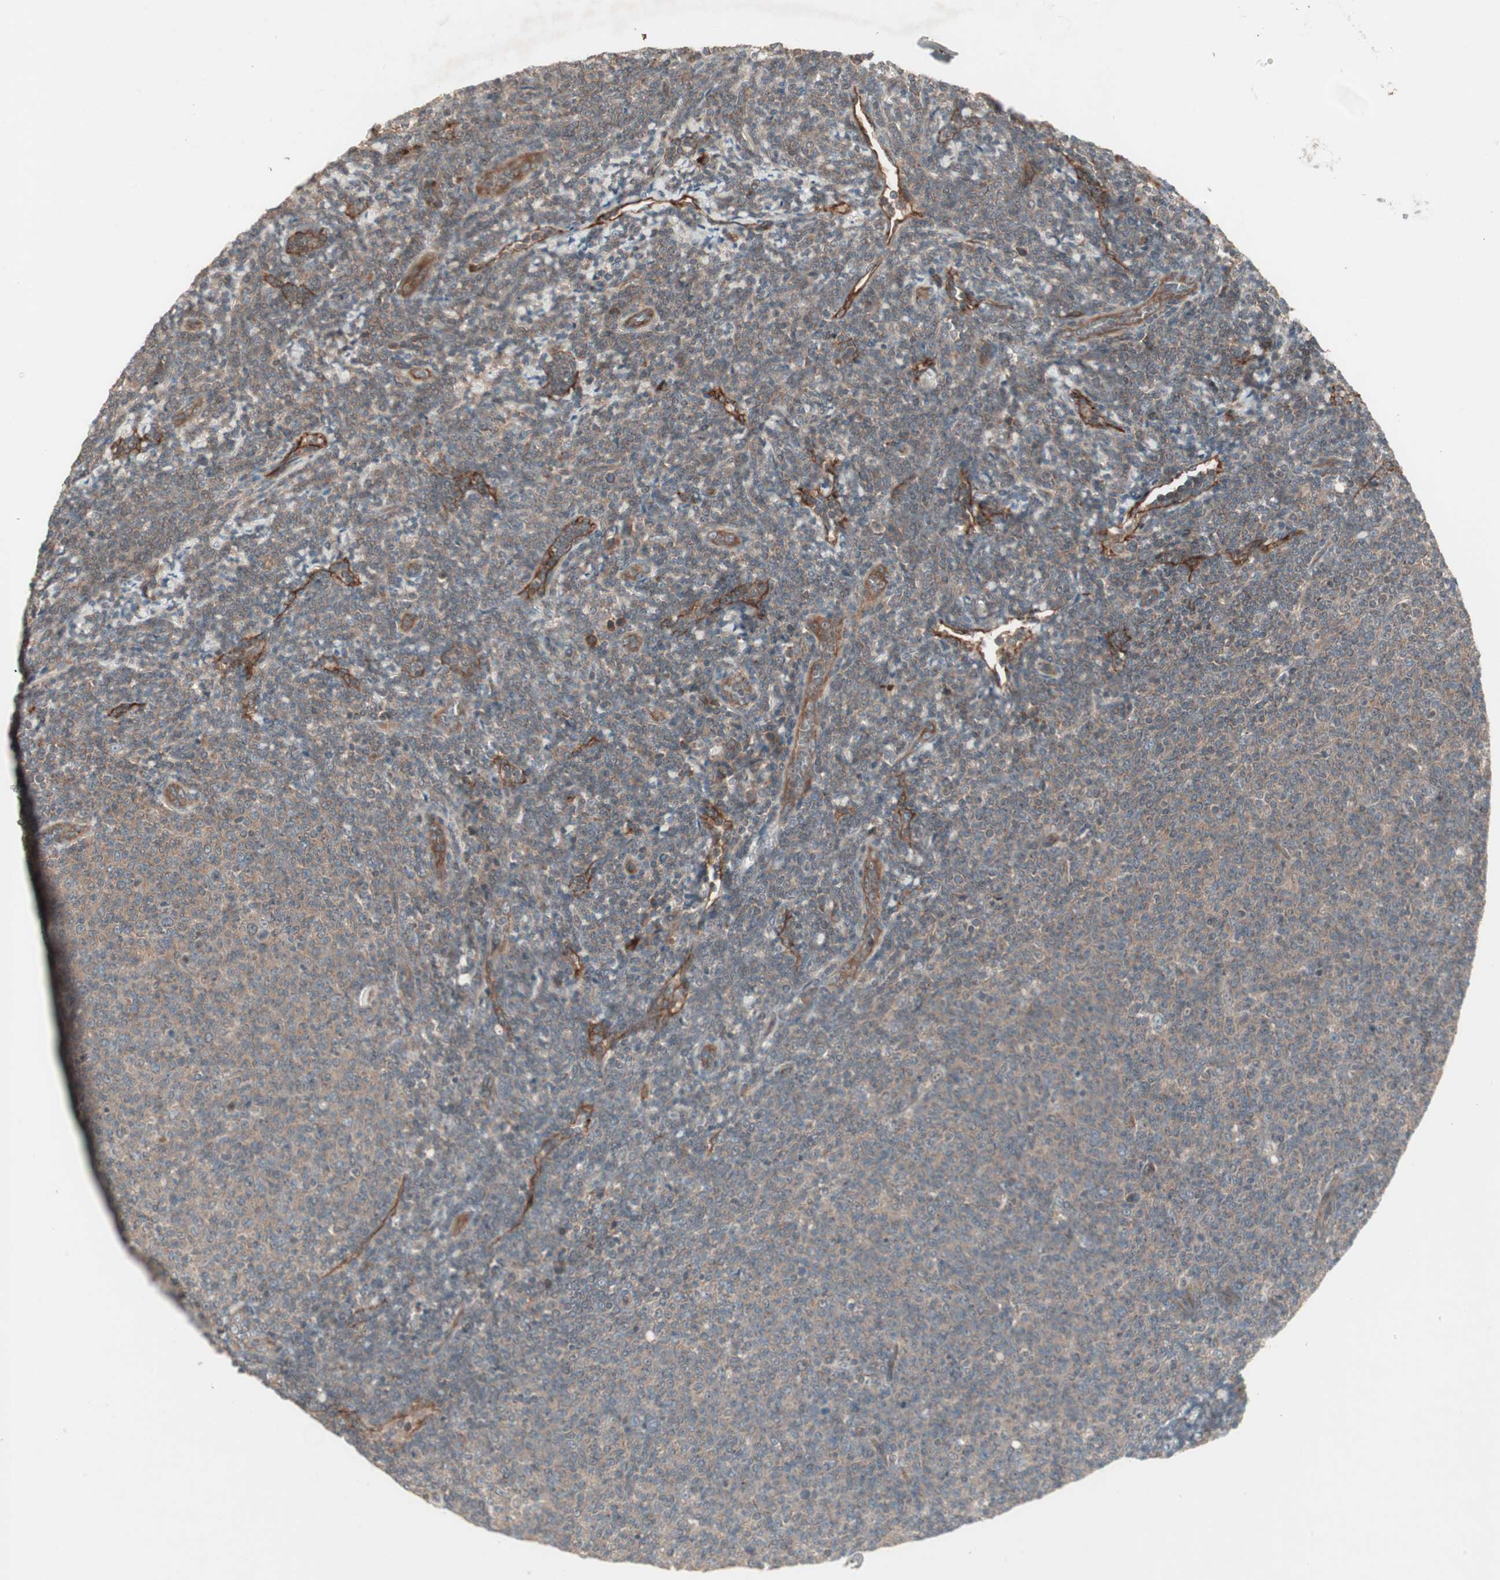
{"staining": {"intensity": "moderate", "quantity": ">75%", "location": "cytoplasmic/membranous"}, "tissue": "lymphoma", "cell_type": "Tumor cells", "image_type": "cancer", "snomed": [{"axis": "morphology", "description": "Malignant lymphoma, non-Hodgkin's type, Low grade"}, {"axis": "topography", "description": "Lymph node"}], "caption": "This histopathology image shows IHC staining of lymphoma, with medium moderate cytoplasmic/membranous expression in approximately >75% of tumor cells.", "gene": "TFPI", "patient": {"sex": "male", "age": 66}}